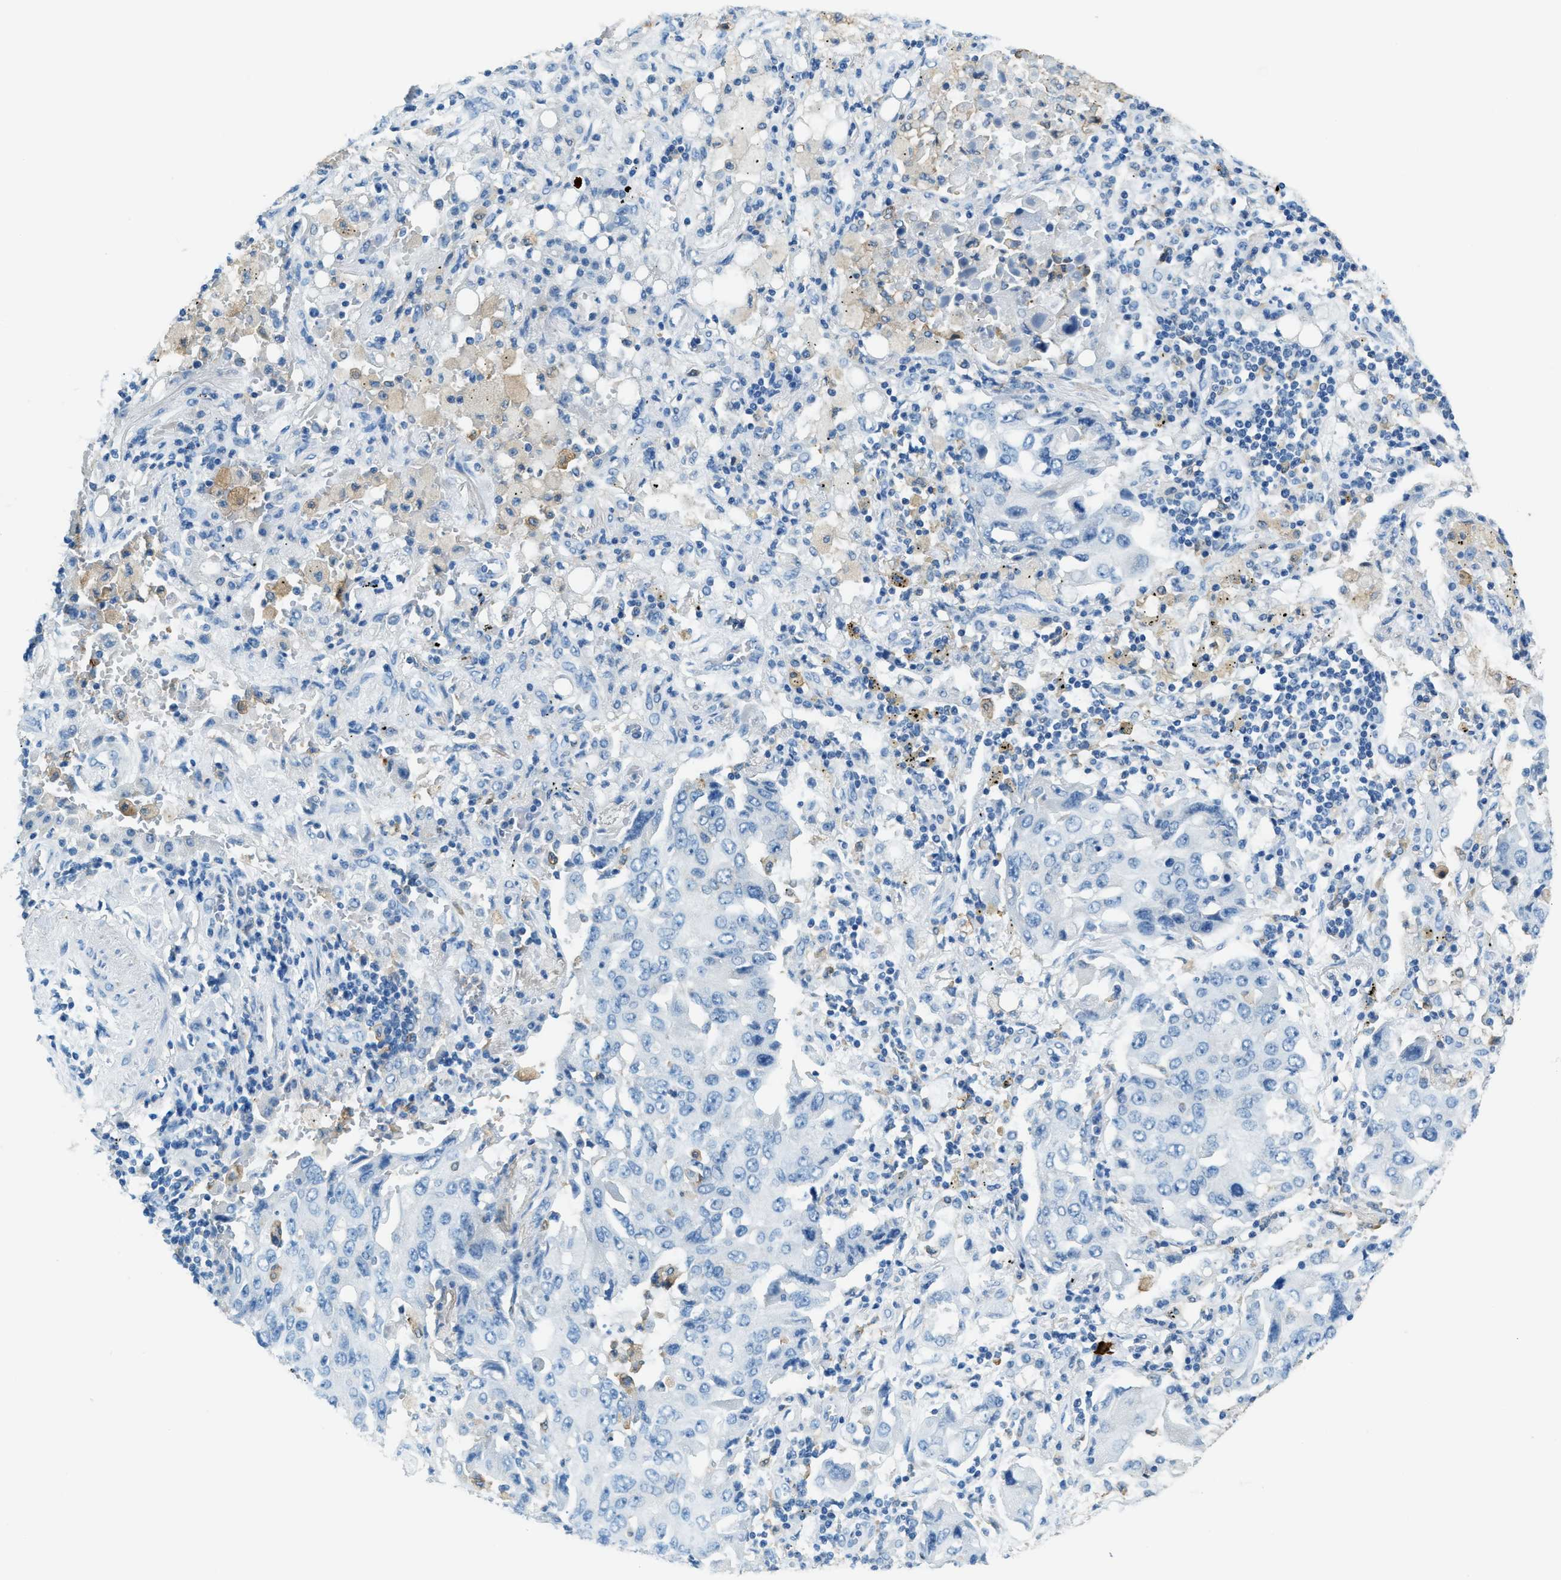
{"staining": {"intensity": "negative", "quantity": "none", "location": "none"}, "tissue": "lung cancer", "cell_type": "Tumor cells", "image_type": "cancer", "snomed": [{"axis": "morphology", "description": "Adenocarcinoma, NOS"}, {"axis": "topography", "description": "Lung"}], "caption": "DAB immunohistochemical staining of human lung cancer displays no significant staining in tumor cells.", "gene": "MATCAP2", "patient": {"sex": "female", "age": 65}}